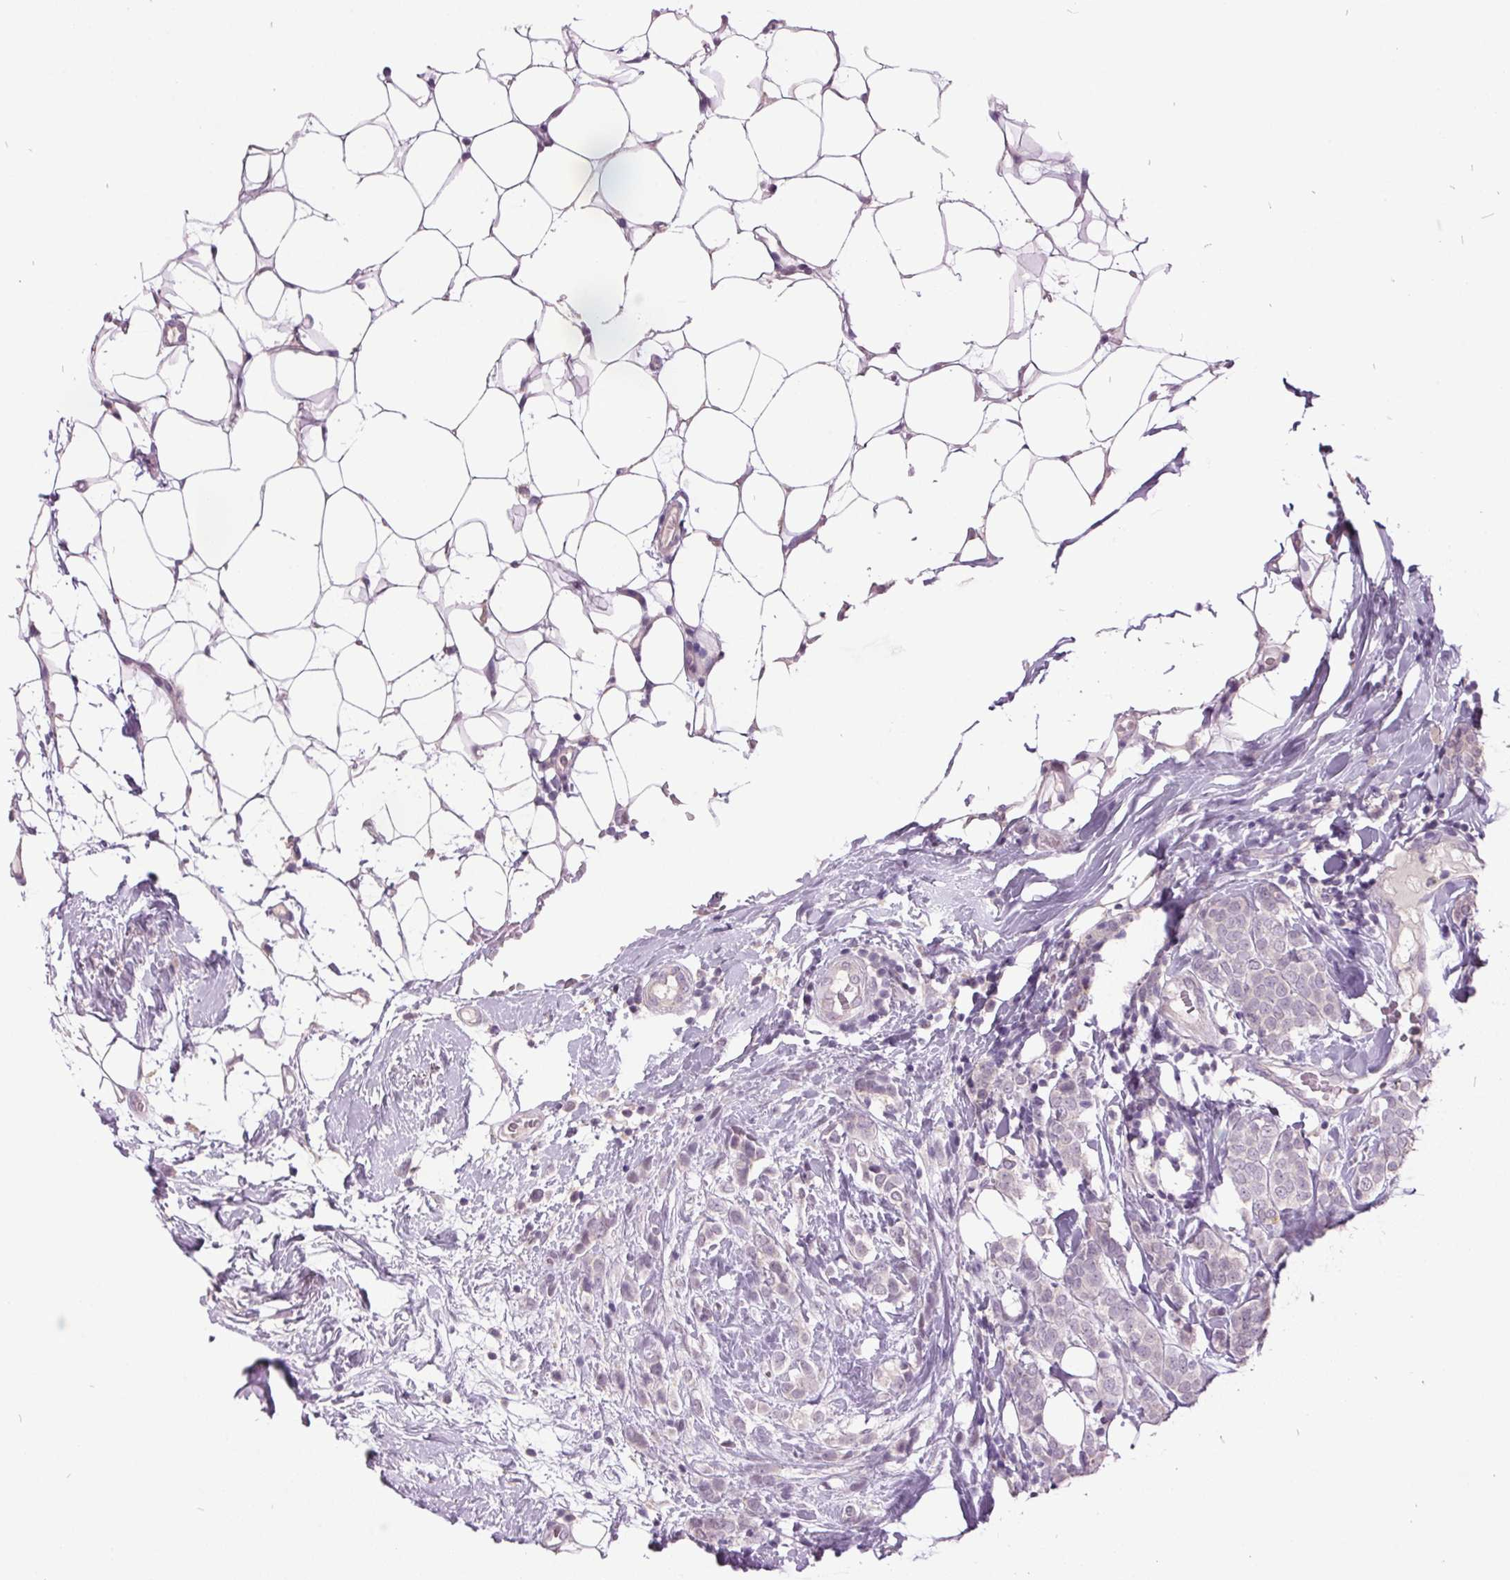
{"staining": {"intensity": "negative", "quantity": "none", "location": "none"}, "tissue": "breast cancer", "cell_type": "Tumor cells", "image_type": "cancer", "snomed": [{"axis": "morphology", "description": "Lobular carcinoma"}, {"axis": "topography", "description": "Breast"}], "caption": "Human breast cancer (lobular carcinoma) stained for a protein using IHC demonstrates no positivity in tumor cells.", "gene": "C2orf16", "patient": {"sex": "female", "age": 49}}